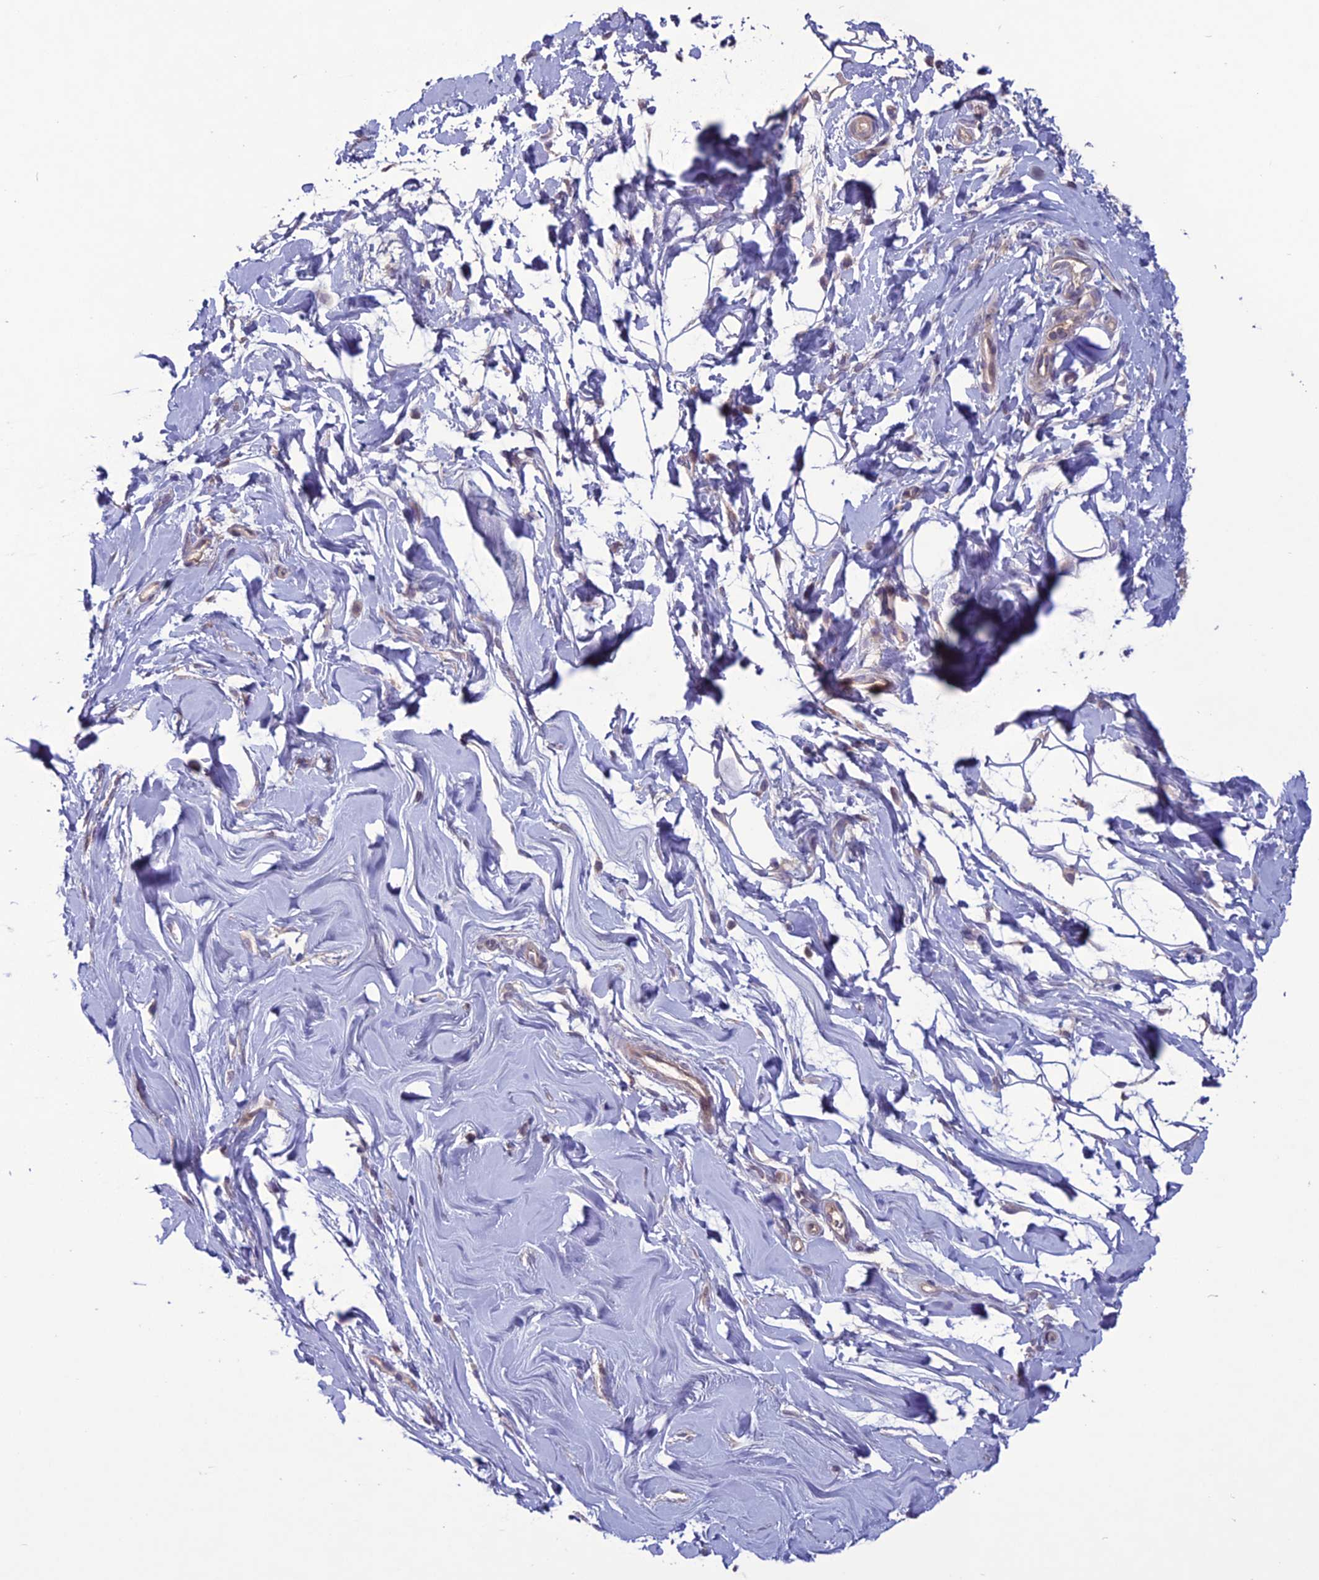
{"staining": {"intensity": "negative", "quantity": "none", "location": "none"}, "tissue": "adipose tissue", "cell_type": "Adipocytes", "image_type": "normal", "snomed": [{"axis": "morphology", "description": "Normal tissue, NOS"}, {"axis": "topography", "description": "Breast"}], "caption": "Immunohistochemistry of unremarkable human adipose tissue reveals no expression in adipocytes.", "gene": "C2orf76", "patient": {"sex": "female", "age": 26}}